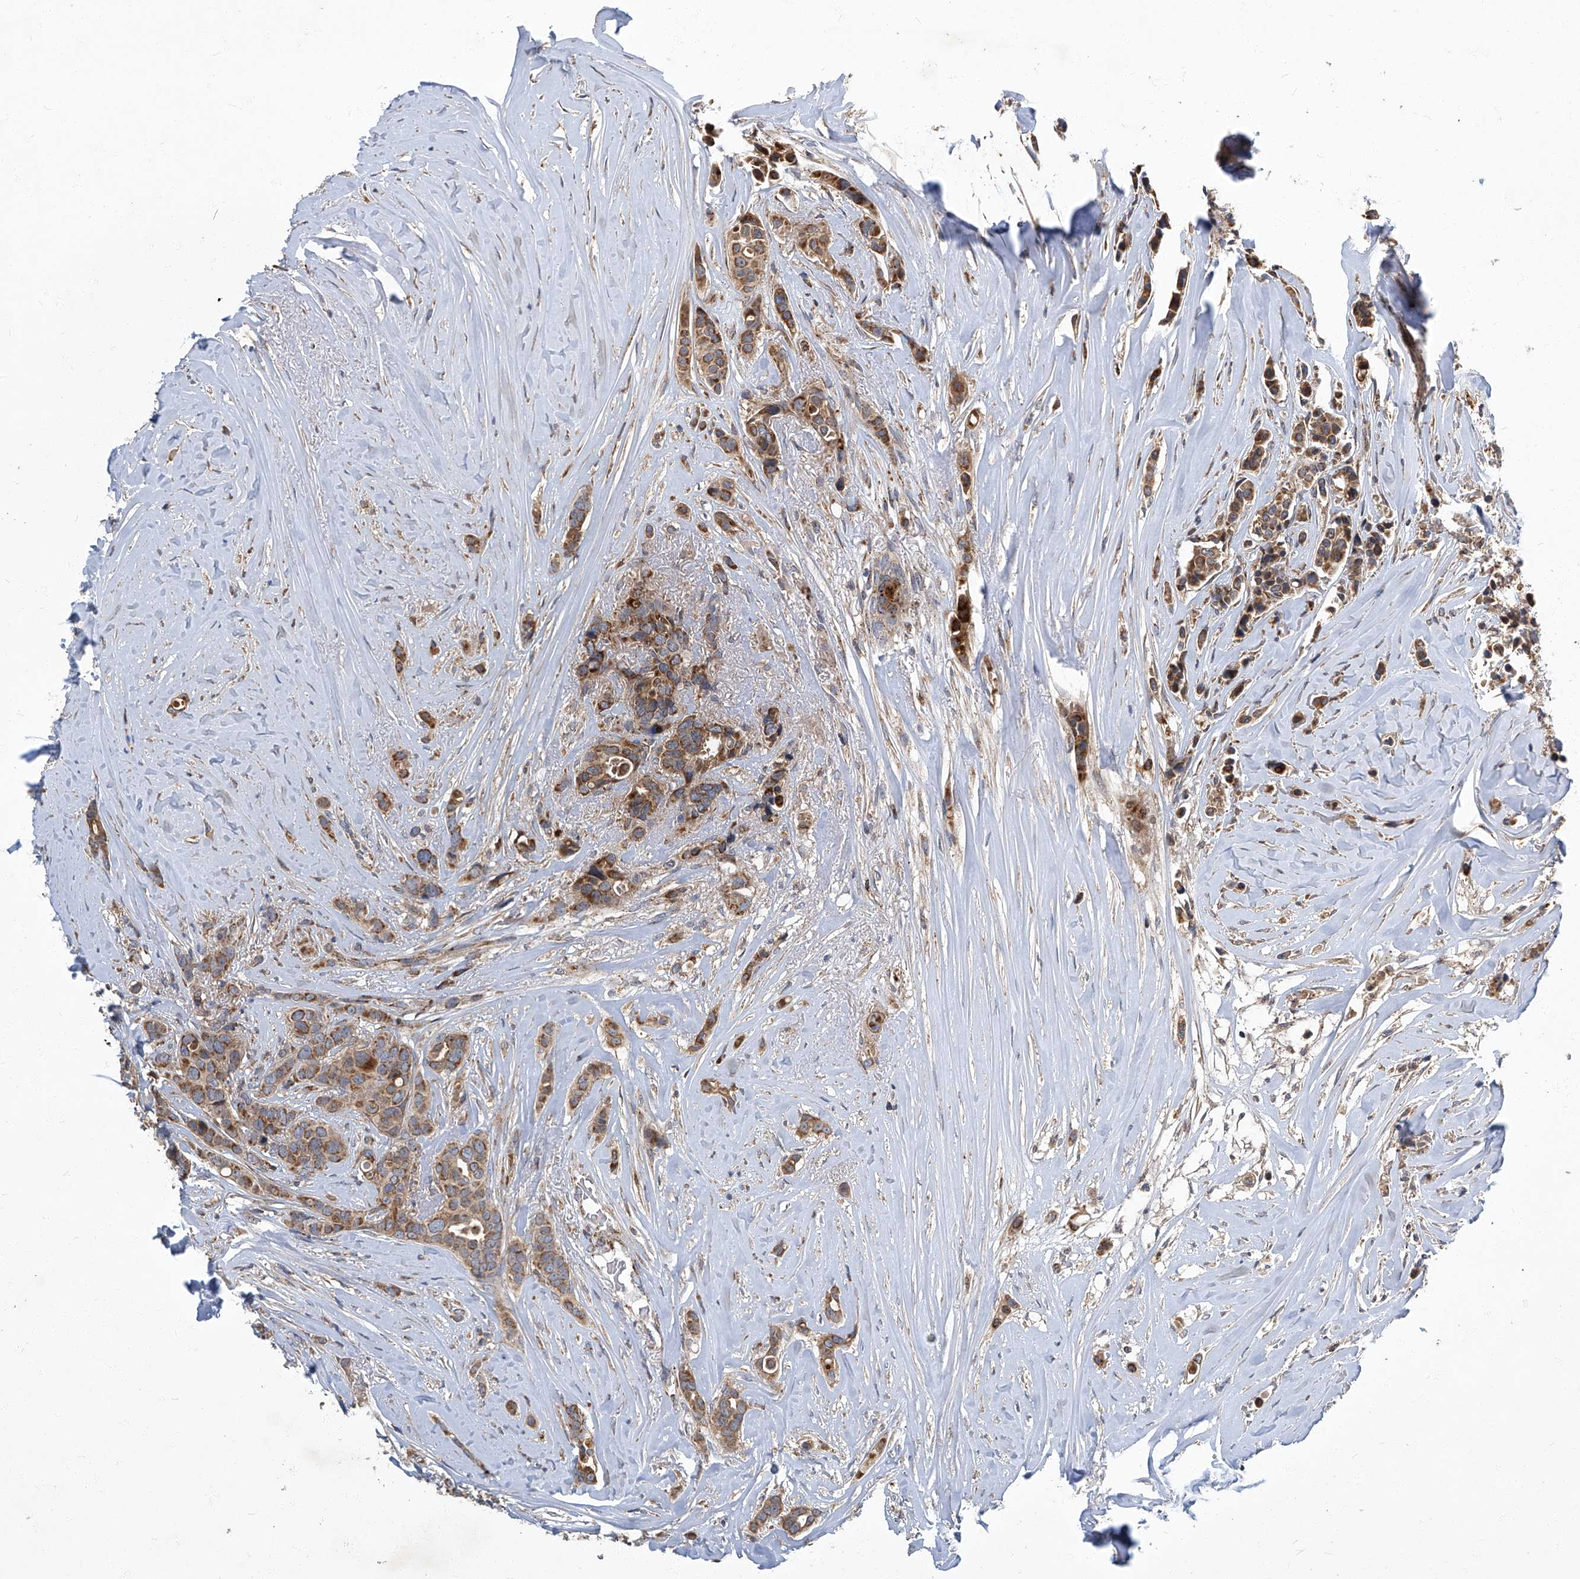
{"staining": {"intensity": "moderate", "quantity": ">75%", "location": "cytoplasmic/membranous"}, "tissue": "breast cancer", "cell_type": "Tumor cells", "image_type": "cancer", "snomed": [{"axis": "morphology", "description": "Lobular carcinoma"}, {"axis": "topography", "description": "Breast"}], "caption": "A photomicrograph of lobular carcinoma (breast) stained for a protein shows moderate cytoplasmic/membranous brown staining in tumor cells.", "gene": "TNFRSF13B", "patient": {"sex": "female", "age": 51}}